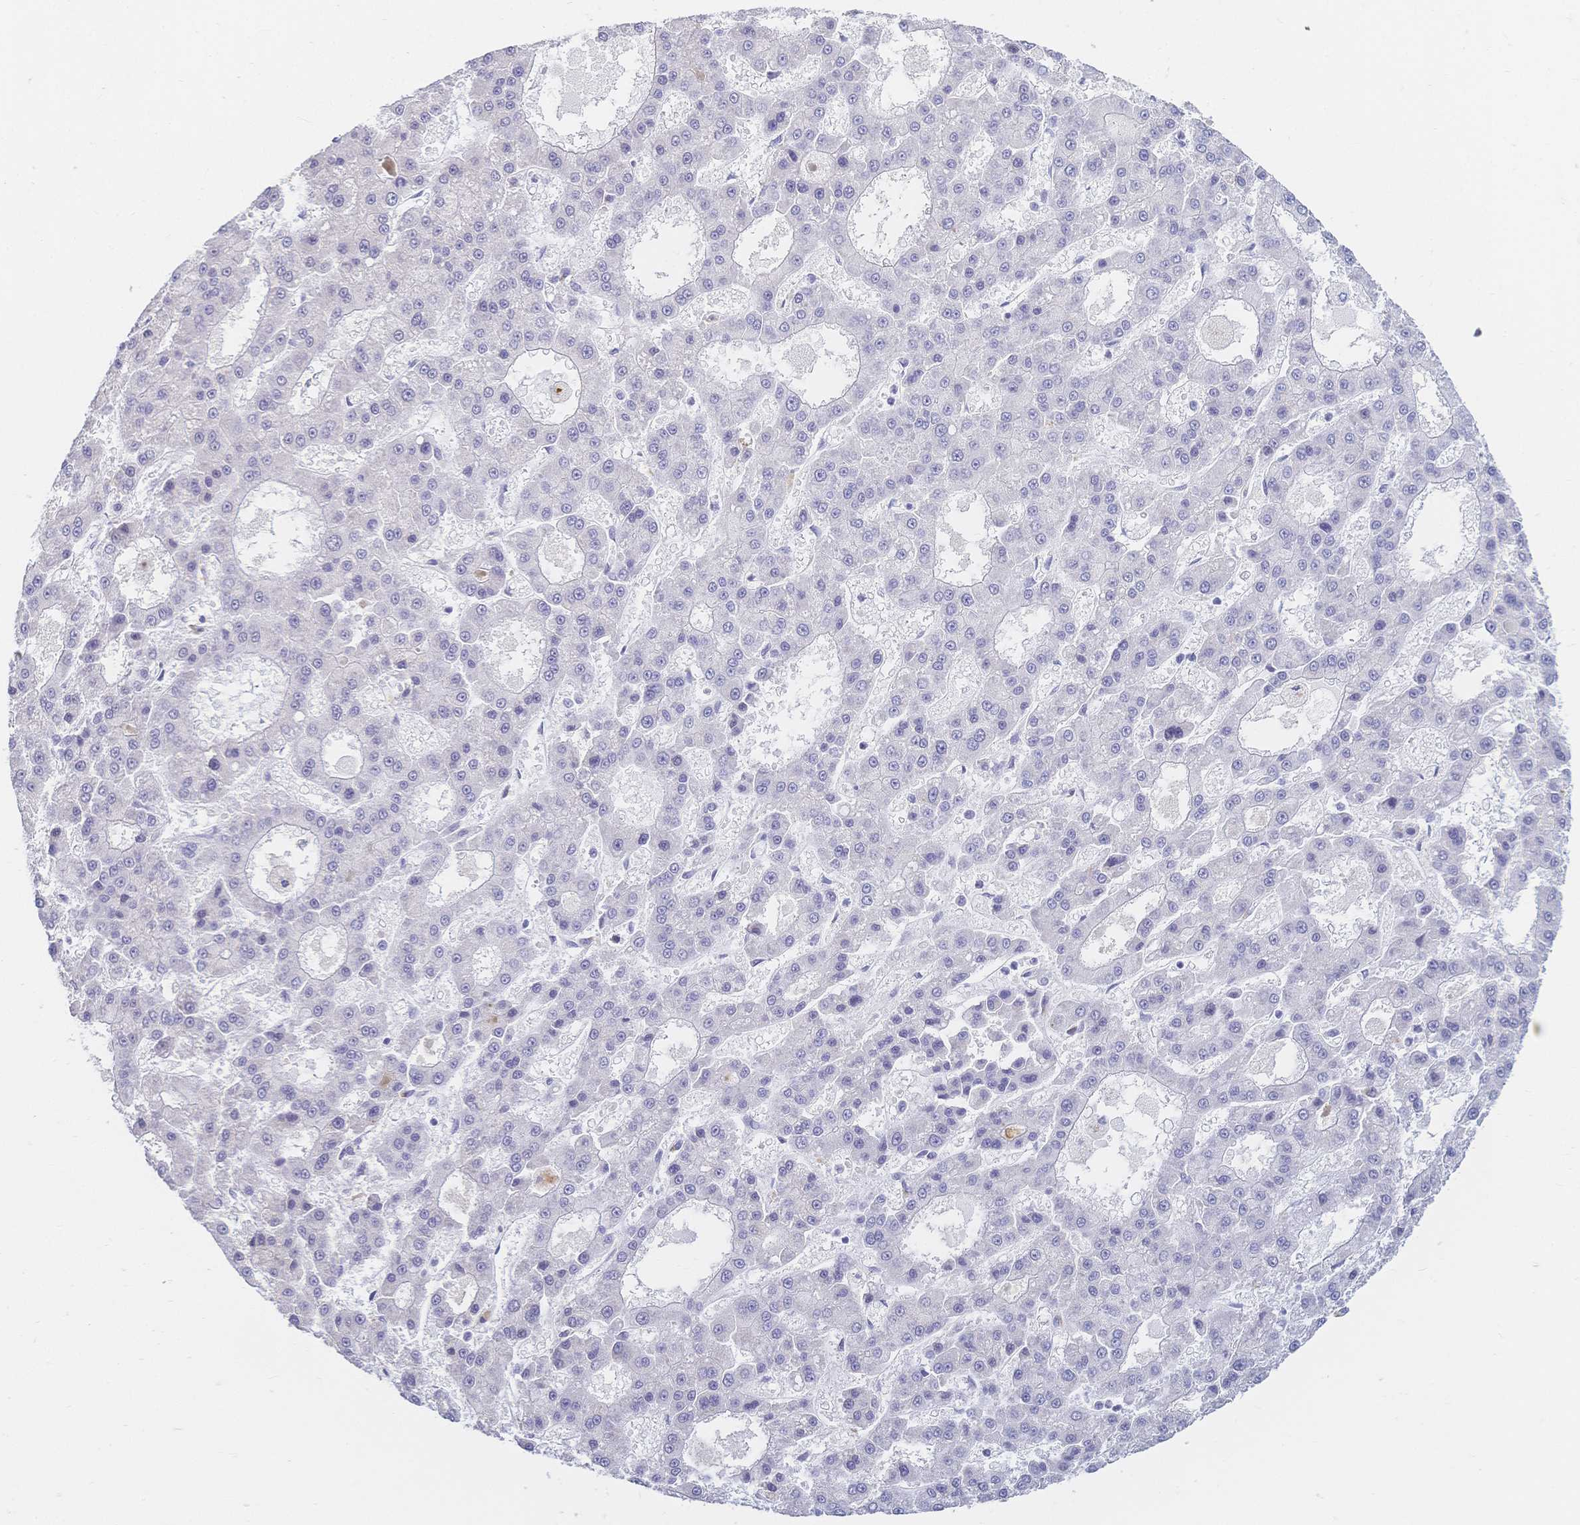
{"staining": {"intensity": "negative", "quantity": "none", "location": "none"}, "tissue": "liver cancer", "cell_type": "Tumor cells", "image_type": "cancer", "snomed": [{"axis": "morphology", "description": "Carcinoma, Hepatocellular, NOS"}, {"axis": "topography", "description": "Liver"}], "caption": "High power microscopy photomicrograph of an immunohistochemistry micrograph of hepatocellular carcinoma (liver), revealing no significant expression in tumor cells.", "gene": "CR2", "patient": {"sex": "male", "age": 70}}